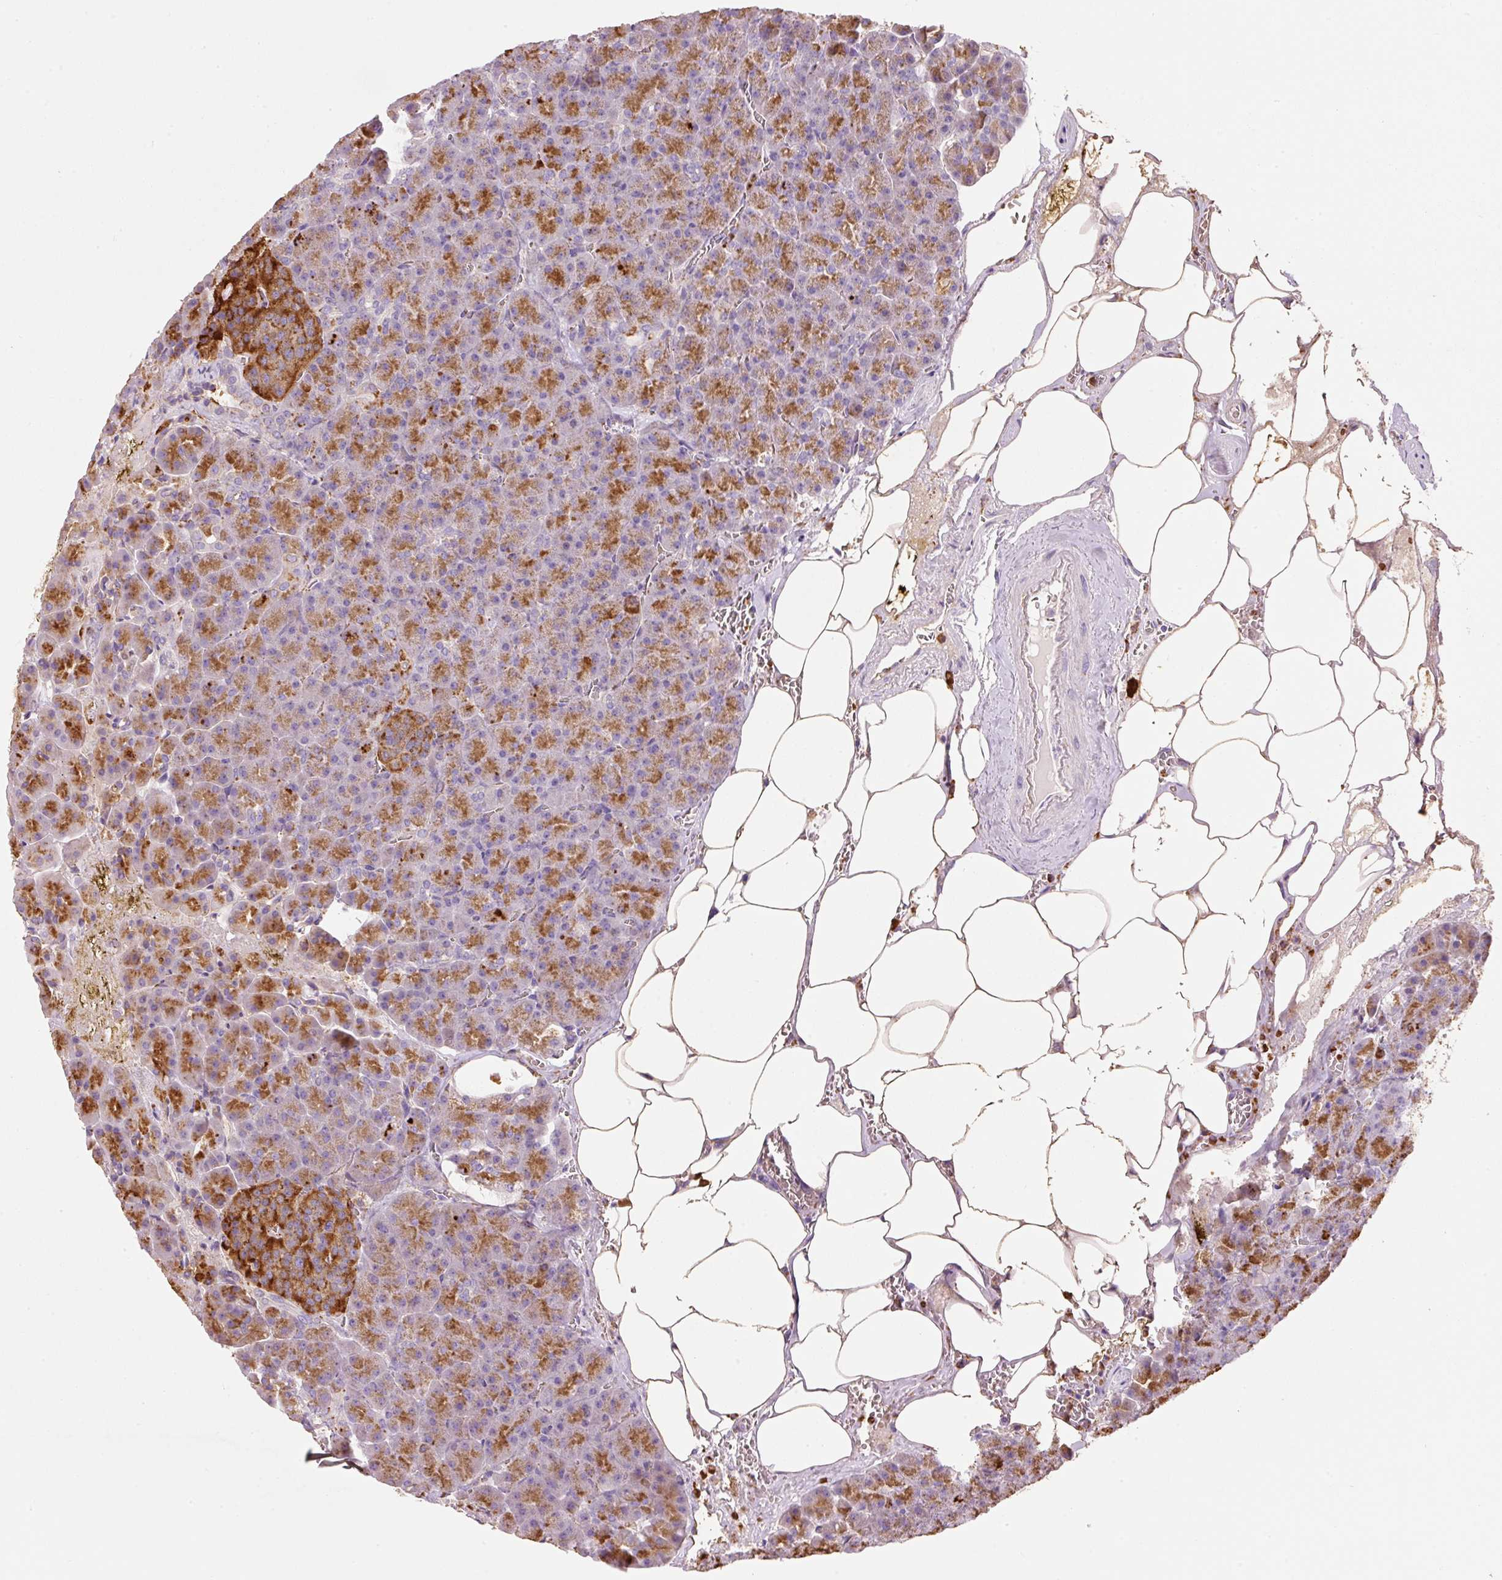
{"staining": {"intensity": "strong", "quantity": "25%-75%", "location": "cytoplasmic/membranous"}, "tissue": "pancreas", "cell_type": "Exocrine glandular cells", "image_type": "normal", "snomed": [{"axis": "morphology", "description": "Normal tissue, NOS"}, {"axis": "topography", "description": "Pancreas"}], "caption": "This photomicrograph displays immunohistochemistry (IHC) staining of benign human pancreas, with high strong cytoplasmic/membranous expression in approximately 25%-75% of exocrine glandular cells.", "gene": "TMC8", "patient": {"sex": "female", "age": 74}}